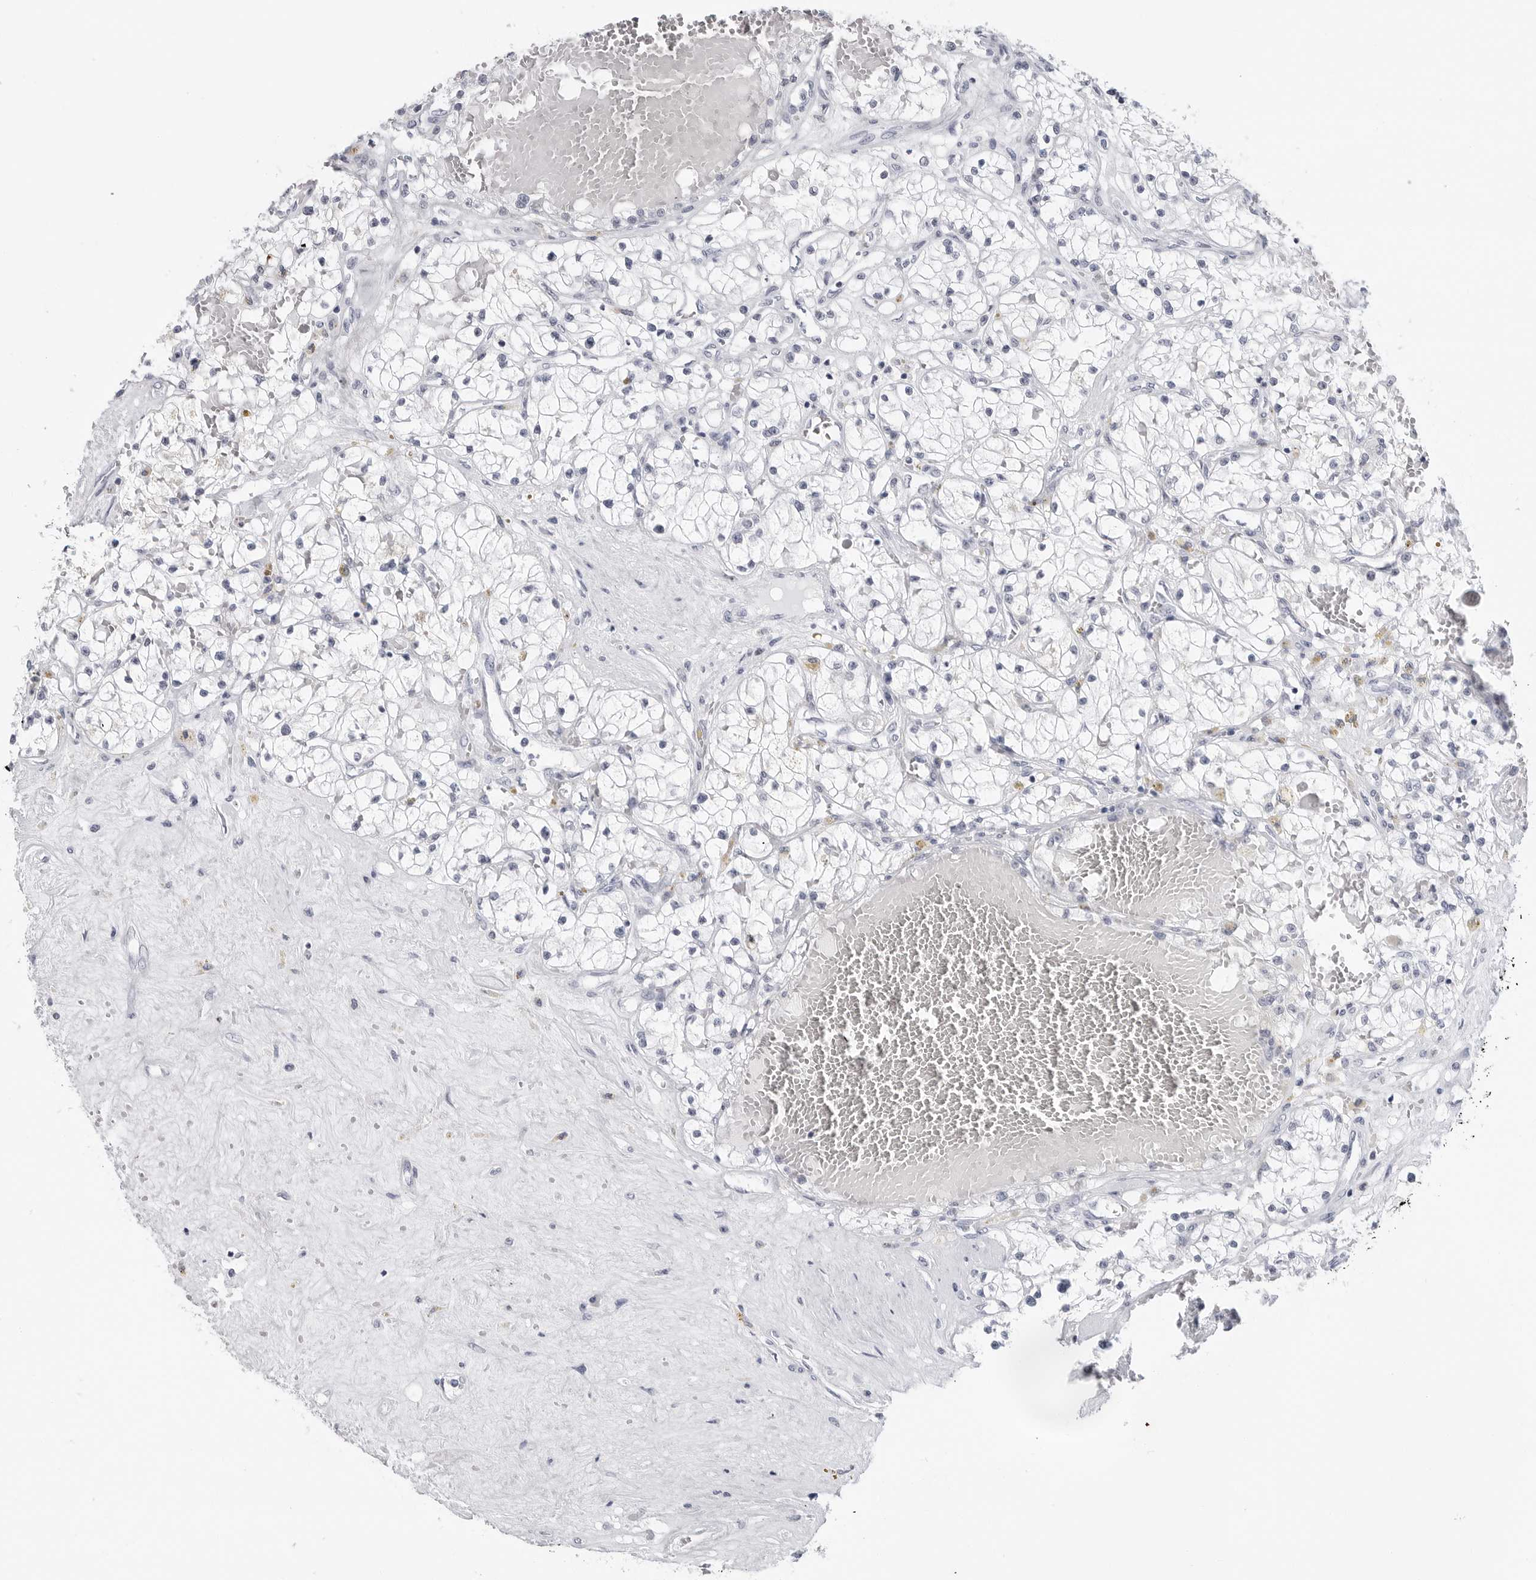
{"staining": {"intensity": "negative", "quantity": "none", "location": "none"}, "tissue": "renal cancer", "cell_type": "Tumor cells", "image_type": "cancer", "snomed": [{"axis": "morphology", "description": "Normal tissue, NOS"}, {"axis": "morphology", "description": "Adenocarcinoma, NOS"}, {"axis": "topography", "description": "Kidney"}], "caption": "Image shows no protein expression in tumor cells of adenocarcinoma (renal) tissue.", "gene": "PGA3", "patient": {"sex": "male", "age": 68}}